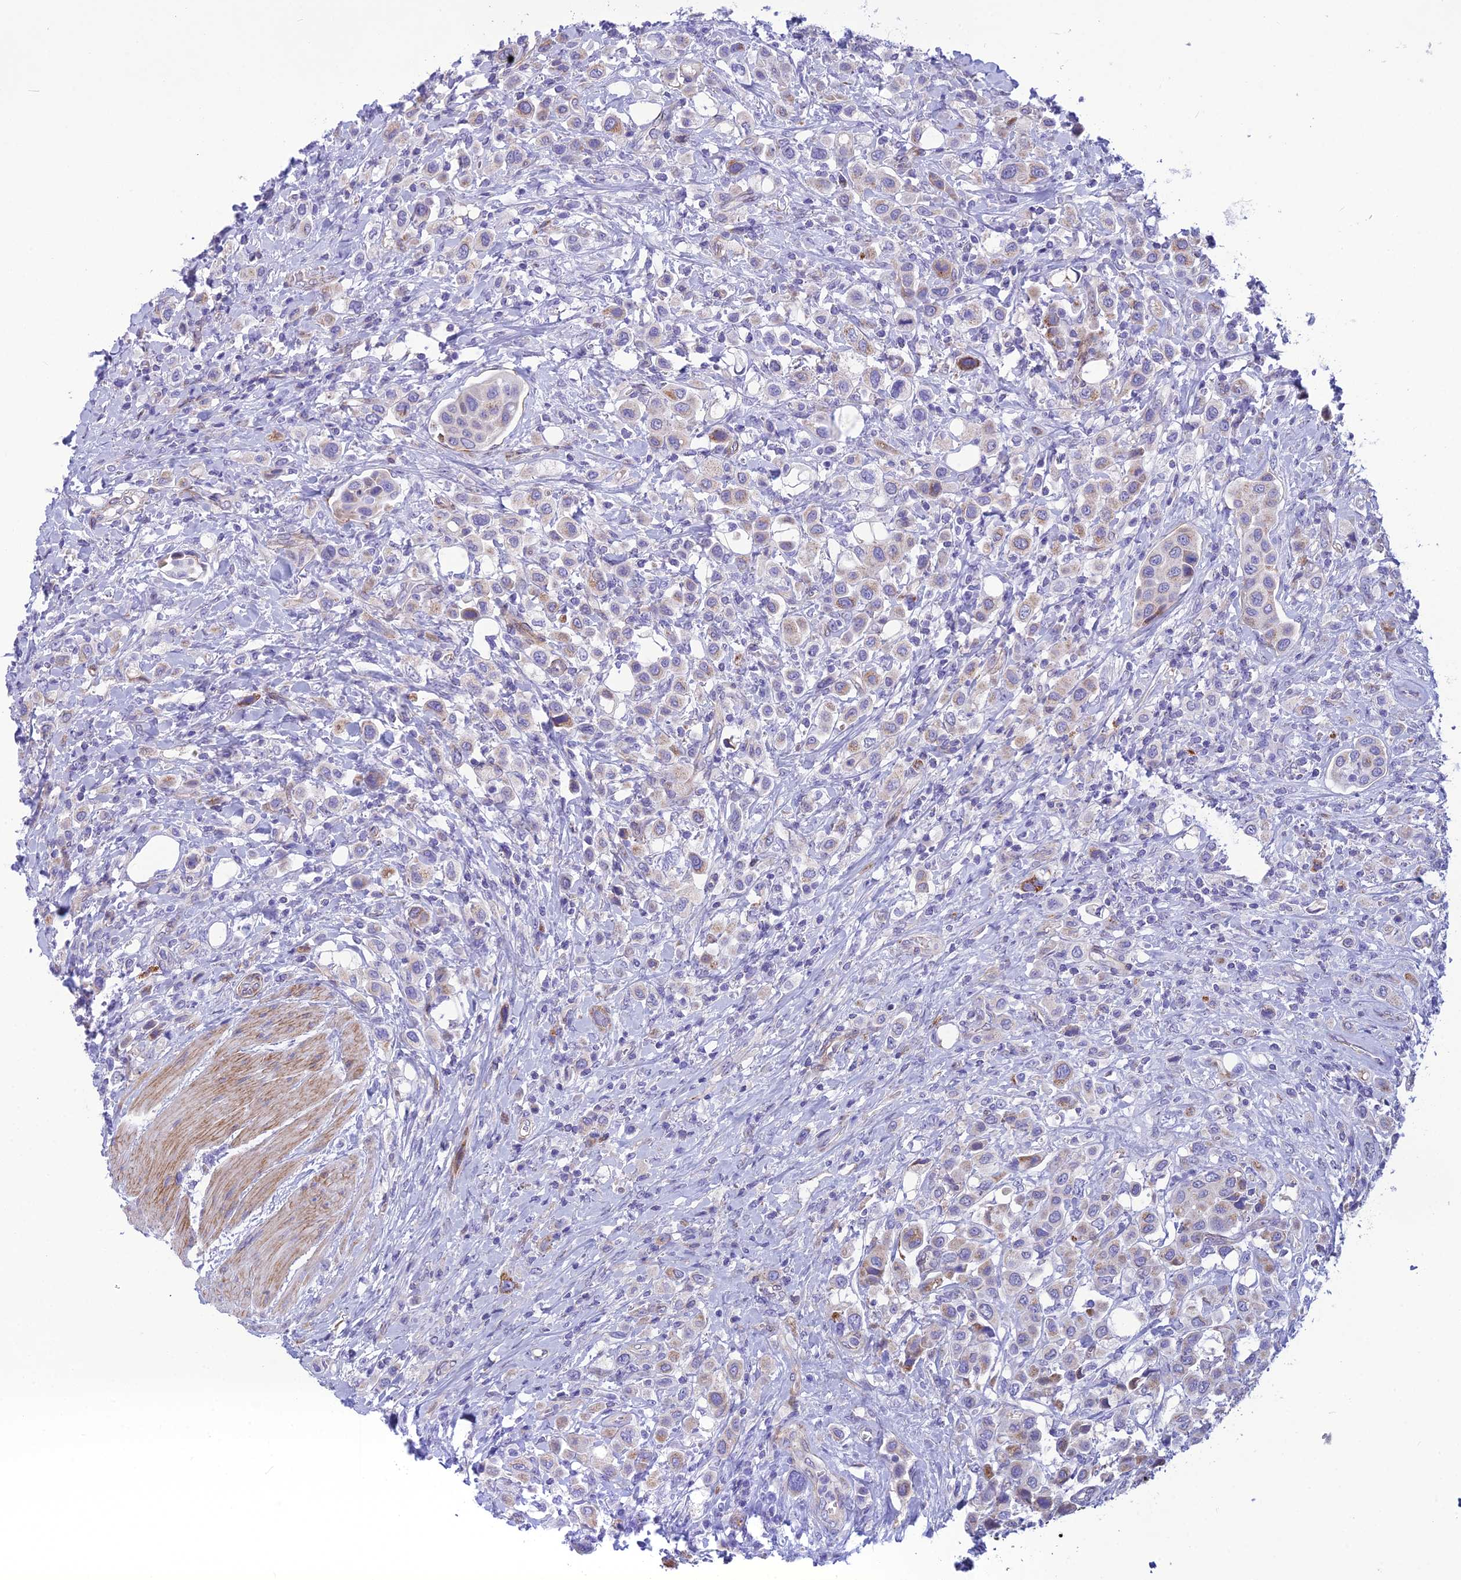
{"staining": {"intensity": "weak", "quantity": "25%-75%", "location": "cytoplasmic/membranous"}, "tissue": "urothelial cancer", "cell_type": "Tumor cells", "image_type": "cancer", "snomed": [{"axis": "morphology", "description": "Urothelial carcinoma, High grade"}, {"axis": "topography", "description": "Urinary bladder"}], "caption": "DAB (3,3'-diaminobenzidine) immunohistochemical staining of human urothelial cancer exhibits weak cytoplasmic/membranous protein positivity in approximately 25%-75% of tumor cells.", "gene": "POMGNT1", "patient": {"sex": "male", "age": 50}}